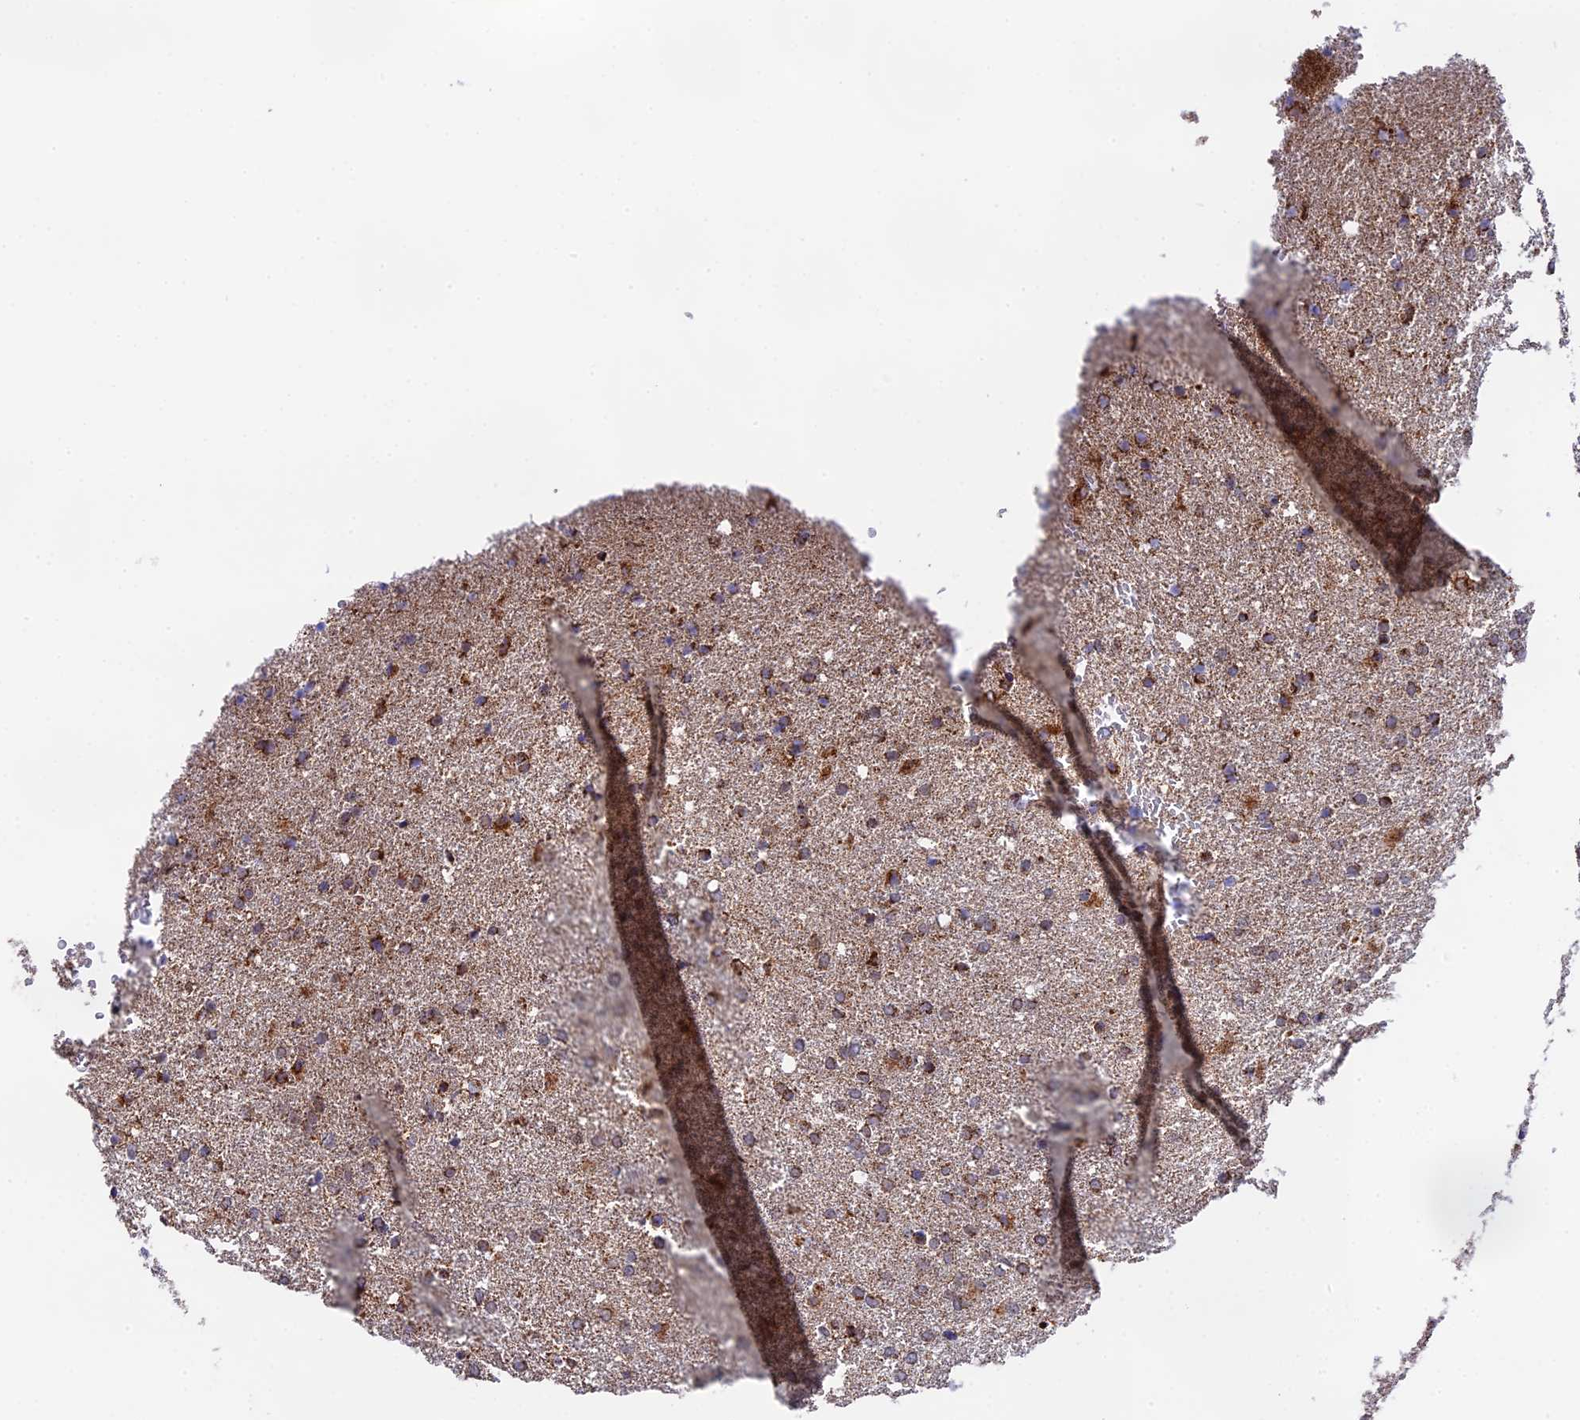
{"staining": {"intensity": "moderate", "quantity": ">75%", "location": "cytoplasmic/membranous"}, "tissue": "glioma", "cell_type": "Tumor cells", "image_type": "cancer", "snomed": [{"axis": "morphology", "description": "Glioma, malignant, High grade"}, {"axis": "topography", "description": "Brain"}], "caption": "Protein expression analysis of glioma reveals moderate cytoplasmic/membranous staining in about >75% of tumor cells.", "gene": "CDC16", "patient": {"sex": "male", "age": 72}}